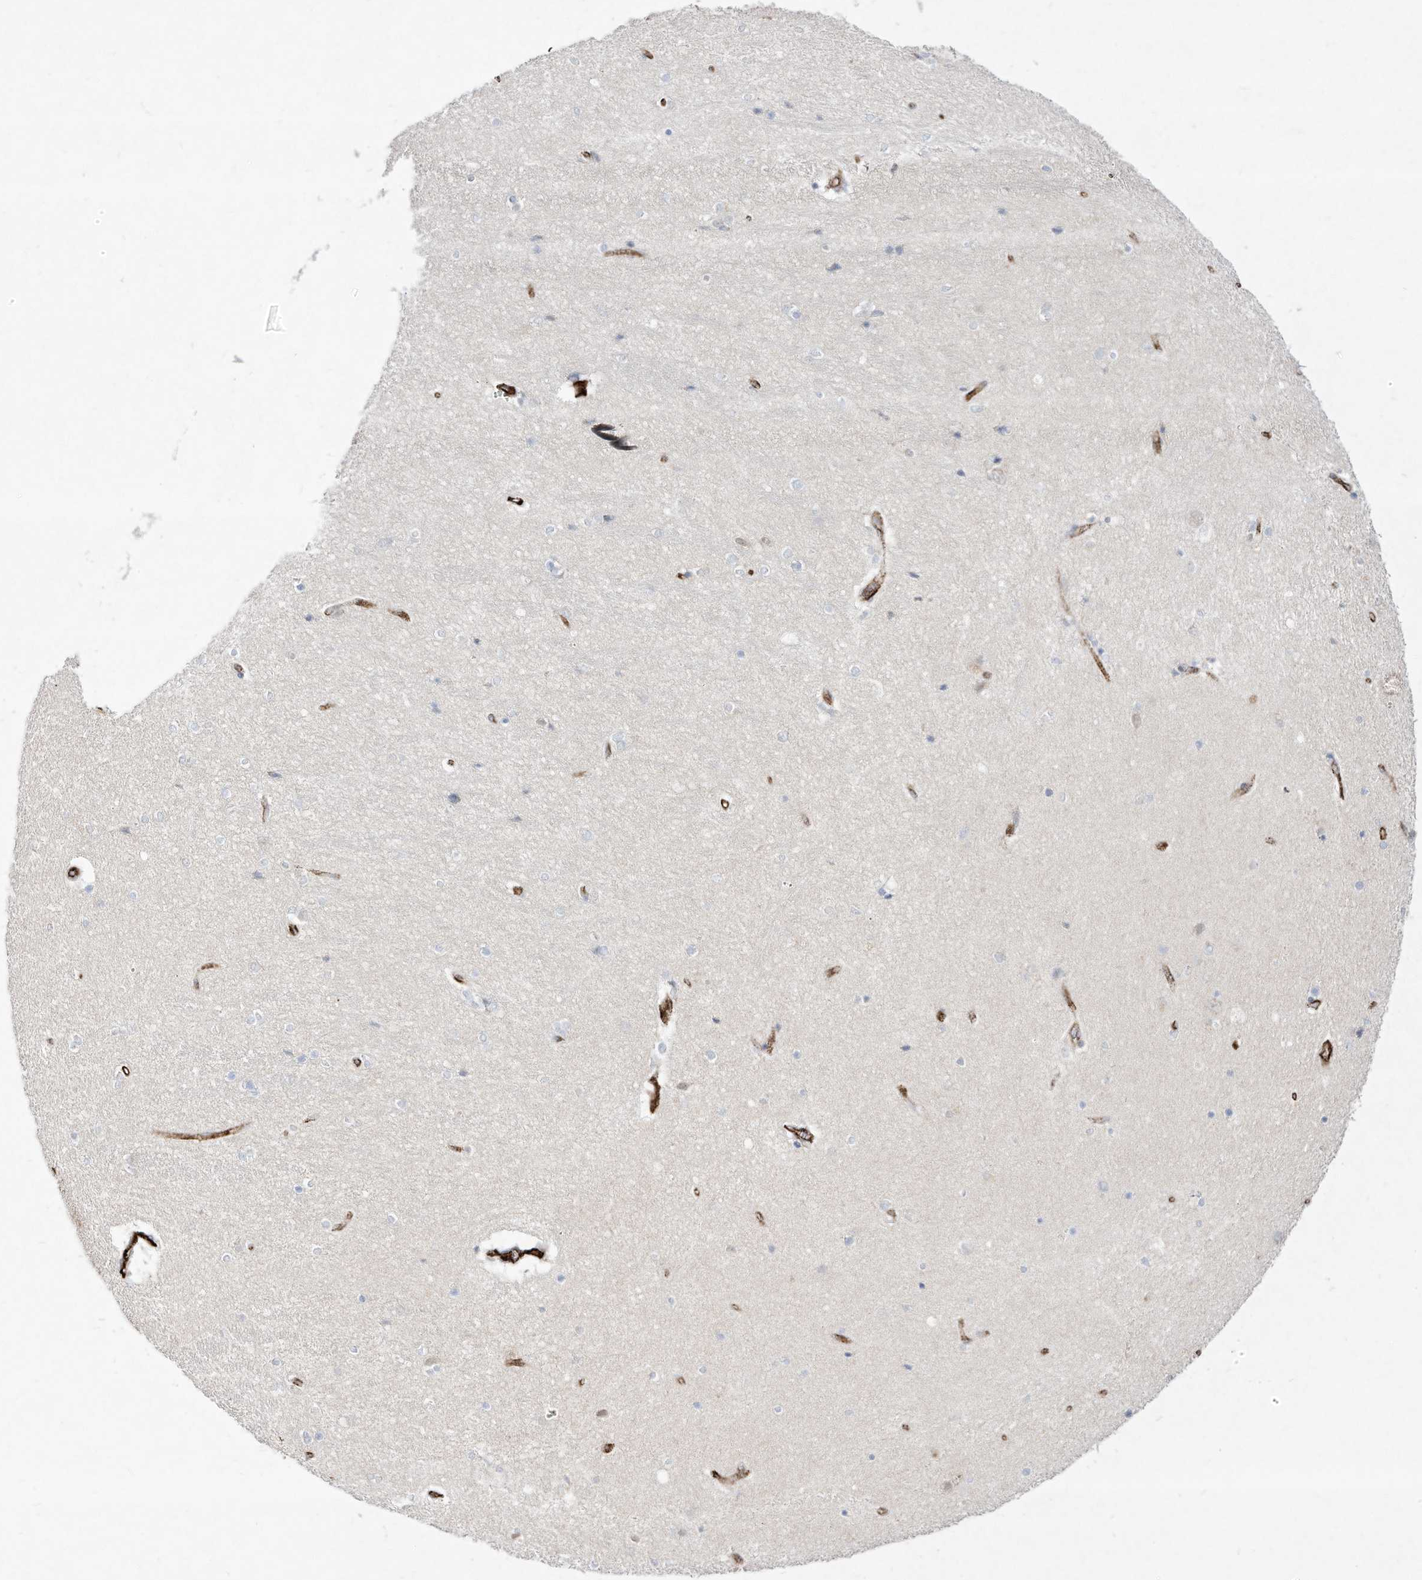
{"staining": {"intensity": "negative", "quantity": "none", "location": "none"}, "tissue": "hippocampus", "cell_type": "Glial cells", "image_type": "normal", "snomed": [{"axis": "morphology", "description": "Normal tissue, NOS"}, {"axis": "topography", "description": "Hippocampus"}], "caption": "High magnification brightfield microscopy of unremarkable hippocampus stained with DAB (brown) and counterstained with hematoxylin (blue): glial cells show no significant positivity. Nuclei are stained in blue.", "gene": "ZGRF1", "patient": {"sex": "female", "age": 54}}